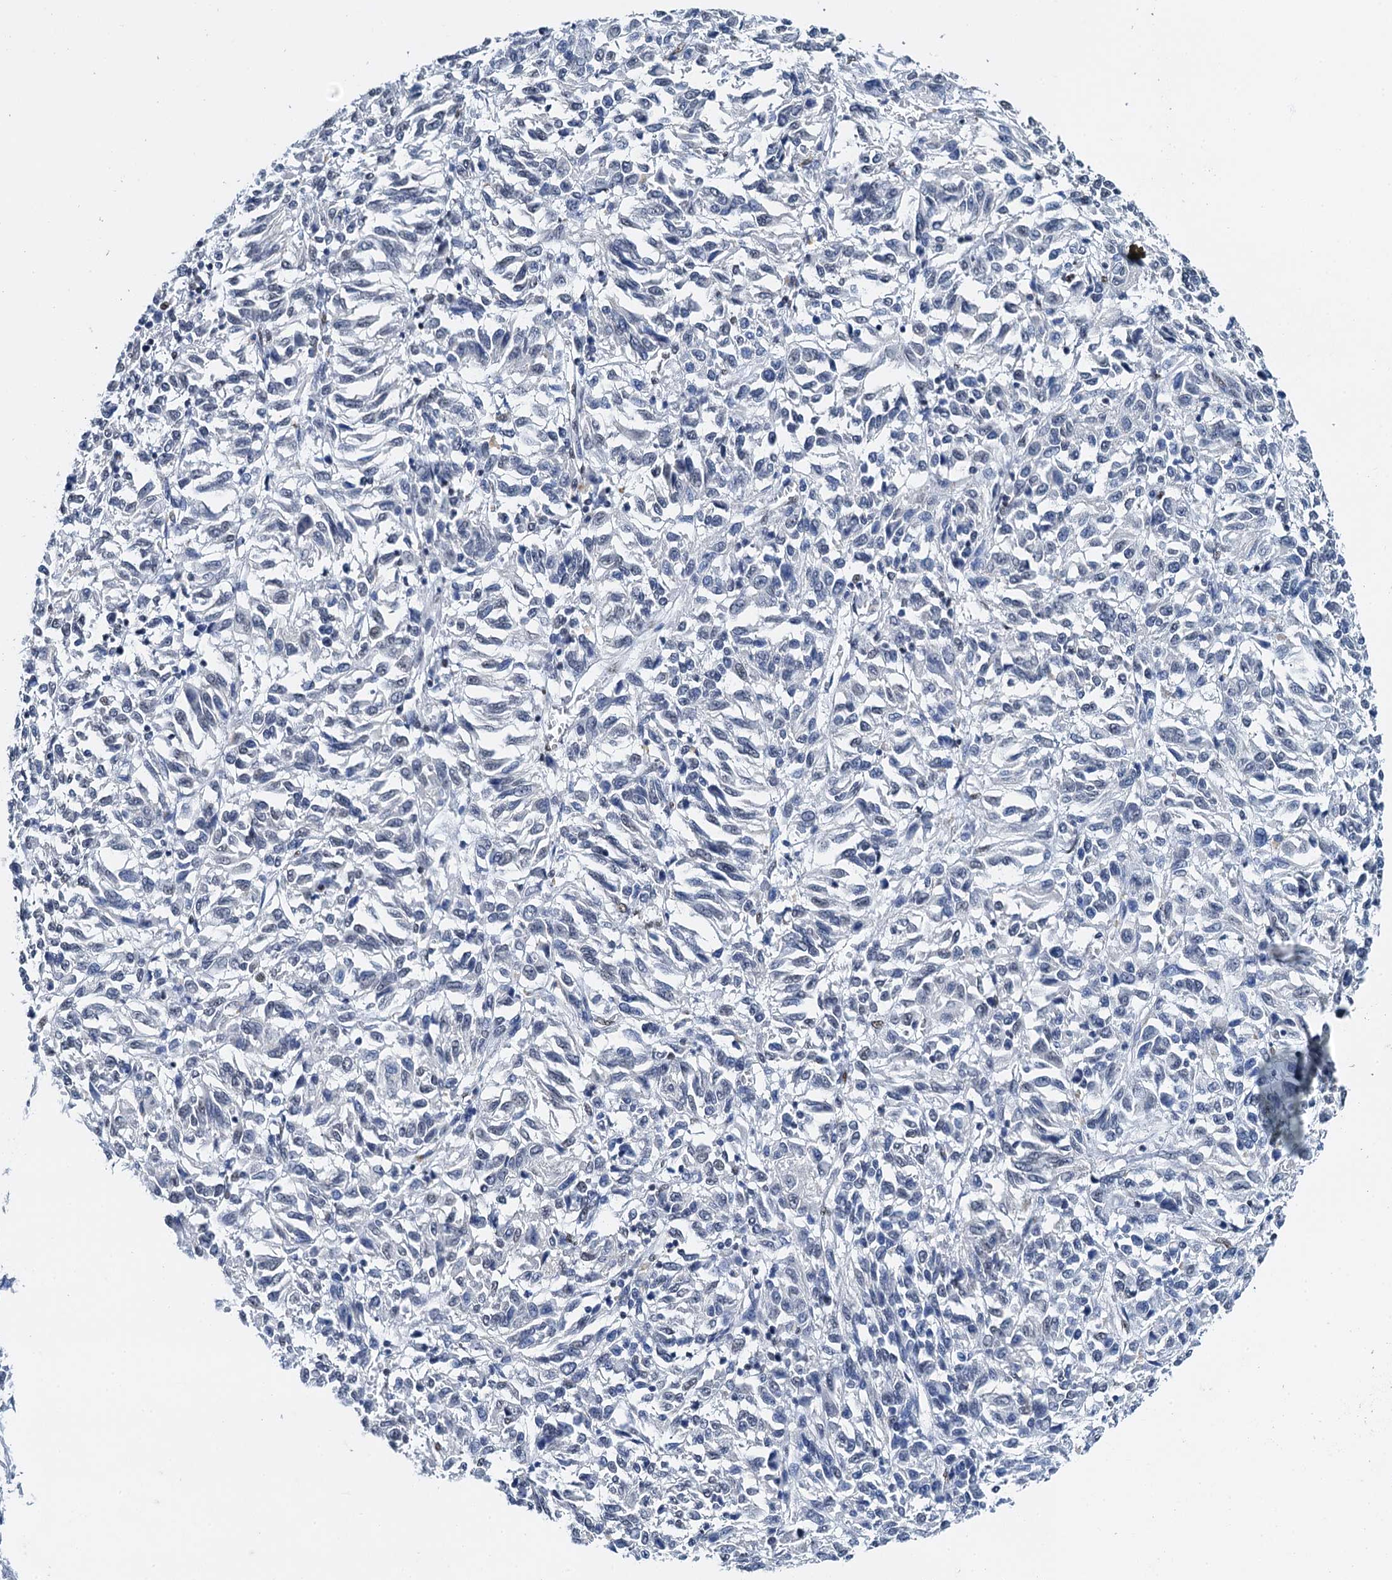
{"staining": {"intensity": "negative", "quantity": "none", "location": "none"}, "tissue": "melanoma", "cell_type": "Tumor cells", "image_type": "cancer", "snomed": [{"axis": "morphology", "description": "Malignant melanoma, Metastatic site"}, {"axis": "topography", "description": "Lung"}], "caption": "High power microscopy photomicrograph of an IHC image of malignant melanoma (metastatic site), revealing no significant expression in tumor cells.", "gene": "SLTM", "patient": {"sex": "male", "age": 64}}